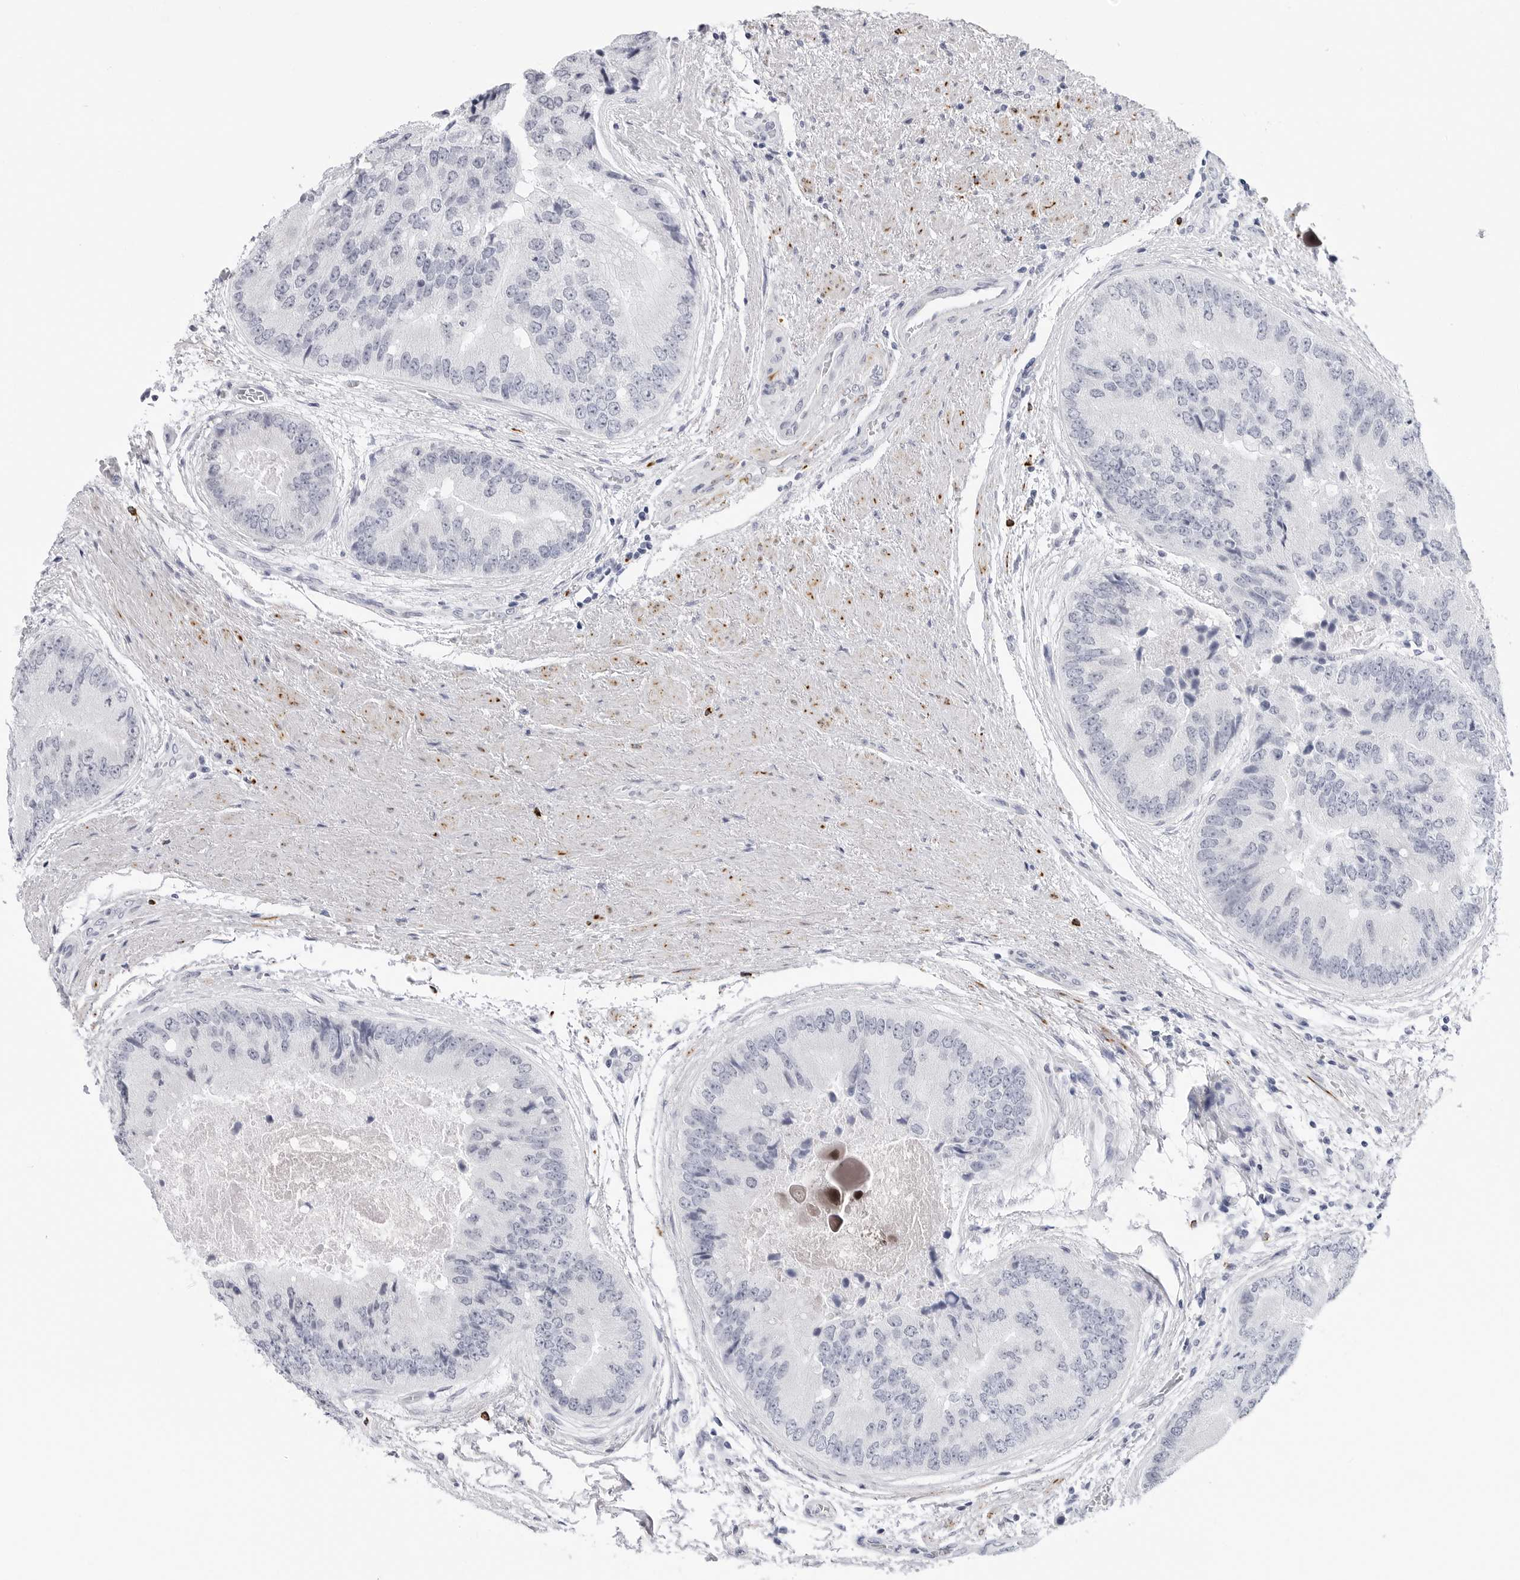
{"staining": {"intensity": "negative", "quantity": "none", "location": "none"}, "tissue": "prostate cancer", "cell_type": "Tumor cells", "image_type": "cancer", "snomed": [{"axis": "morphology", "description": "Adenocarcinoma, High grade"}, {"axis": "topography", "description": "Prostate"}], "caption": "Immunohistochemistry (IHC) histopathology image of neoplastic tissue: human prostate cancer (high-grade adenocarcinoma) stained with DAB (3,3'-diaminobenzidine) shows no significant protein staining in tumor cells. (Stains: DAB IHC with hematoxylin counter stain, Microscopy: brightfield microscopy at high magnification).", "gene": "HSPB7", "patient": {"sex": "male", "age": 70}}